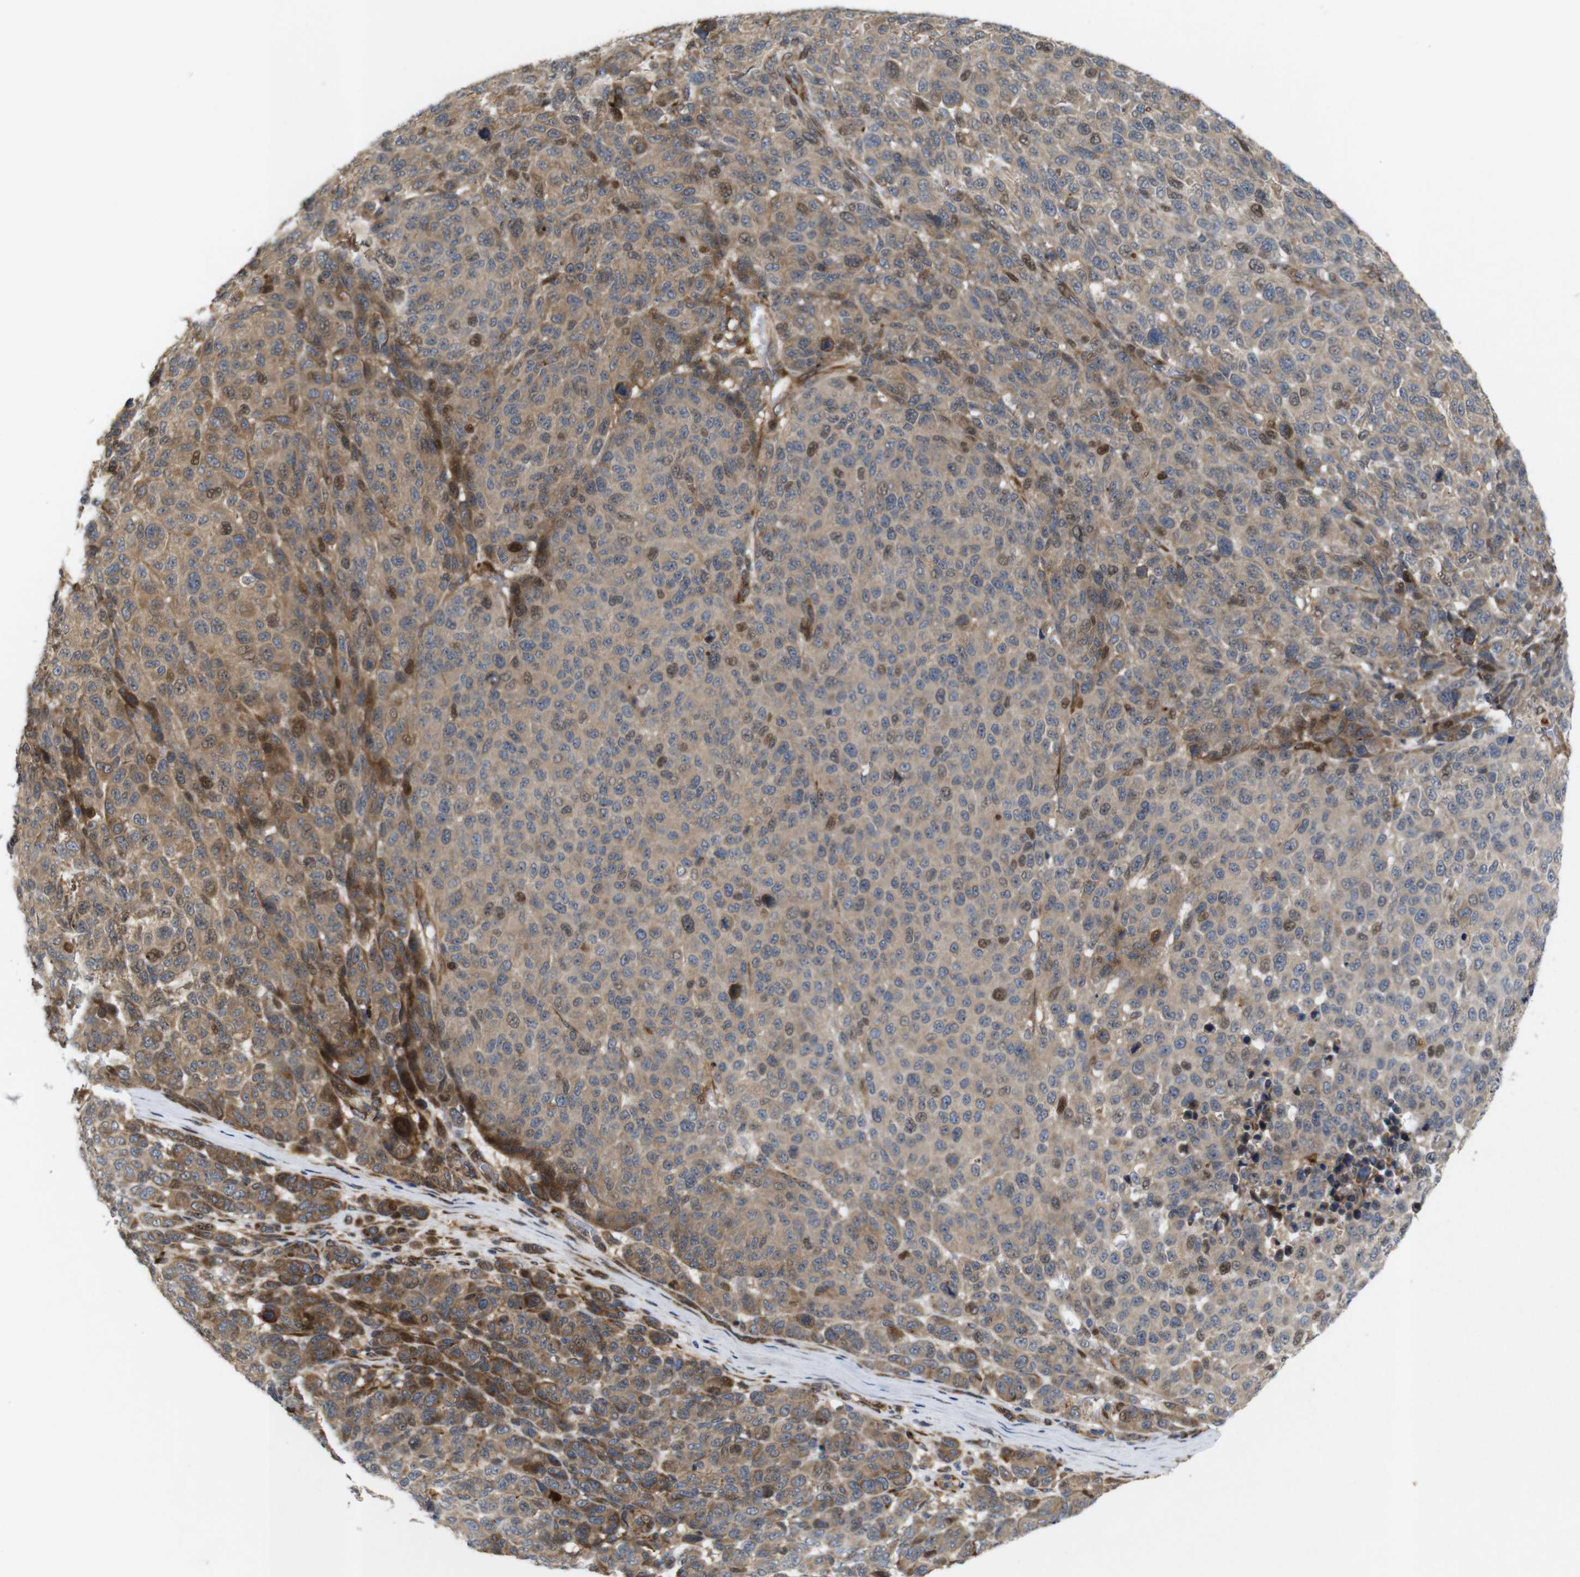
{"staining": {"intensity": "moderate", "quantity": ">75%", "location": "cytoplasmic/membranous"}, "tissue": "melanoma", "cell_type": "Tumor cells", "image_type": "cancer", "snomed": [{"axis": "morphology", "description": "Malignant melanoma, NOS"}, {"axis": "topography", "description": "Skin"}], "caption": "Melanoma stained for a protein reveals moderate cytoplasmic/membranous positivity in tumor cells.", "gene": "P3H2", "patient": {"sex": "male", "age": 59}}